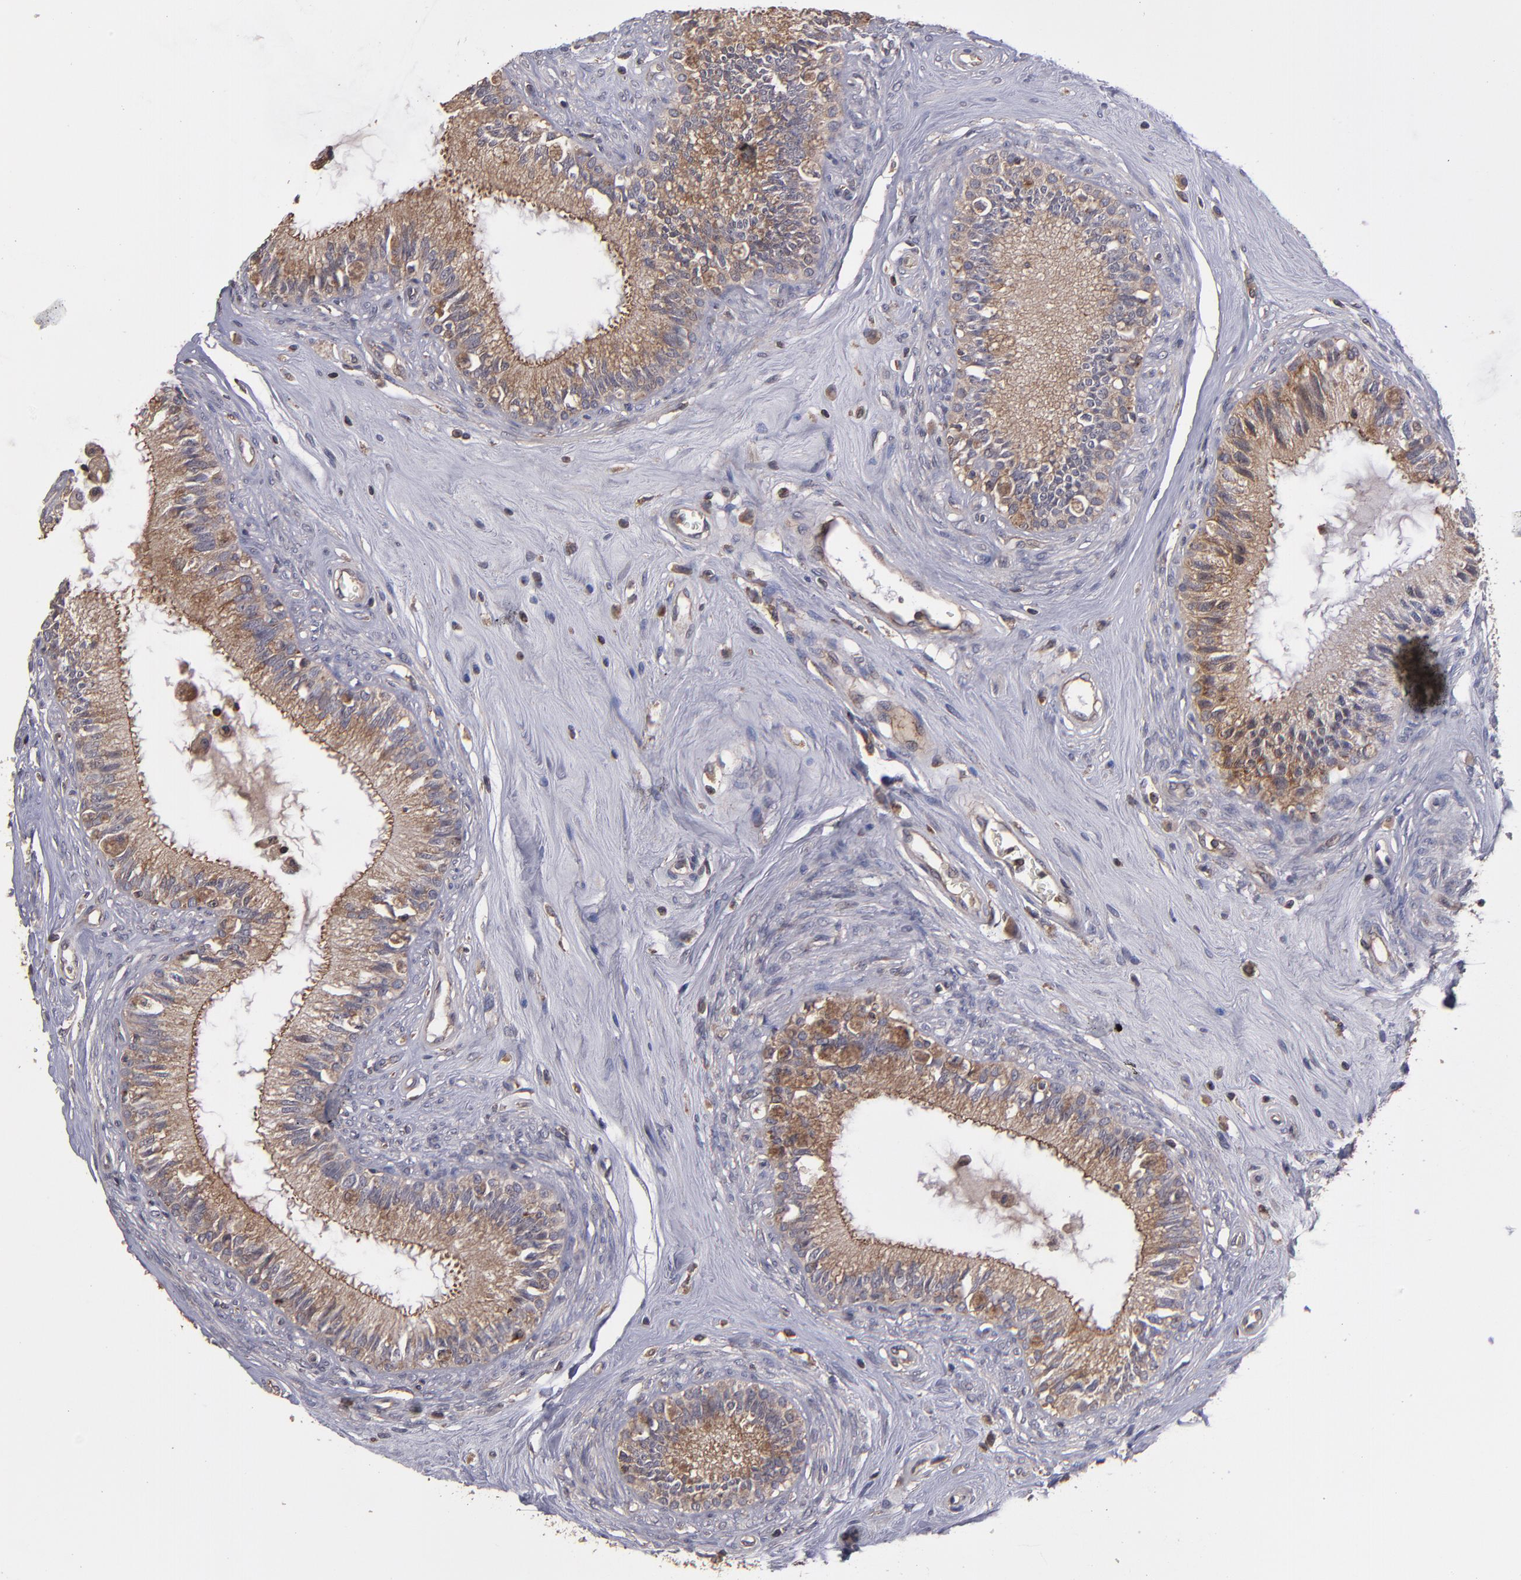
{"staining": {"intensity": "moderate", "quantity": ">75%", "location": "cytoplasmic/membranous"}, "tissue": "epididymis", "cell_type": "Glandular cells", "image_type": "normal", "snomed": [{"axis": "morphology", "description": "Normal tissue, NOS"}, {"axis": "morphology", "description": "Inflammation, NOS"}, {"axis": "topography", "description": "Epididymis"}], "caption": "Glandular cells show medium levels of moderate cytoplasmic/membranous staining in approximately >75% of cells in unremarkable epididymis. Using DAB (brown) and hematoxylin (blue) stains, captured at high magnification using brightfield microscopy.", "gene": "NF2", "patient": {"sex": "male", "age": 84}}